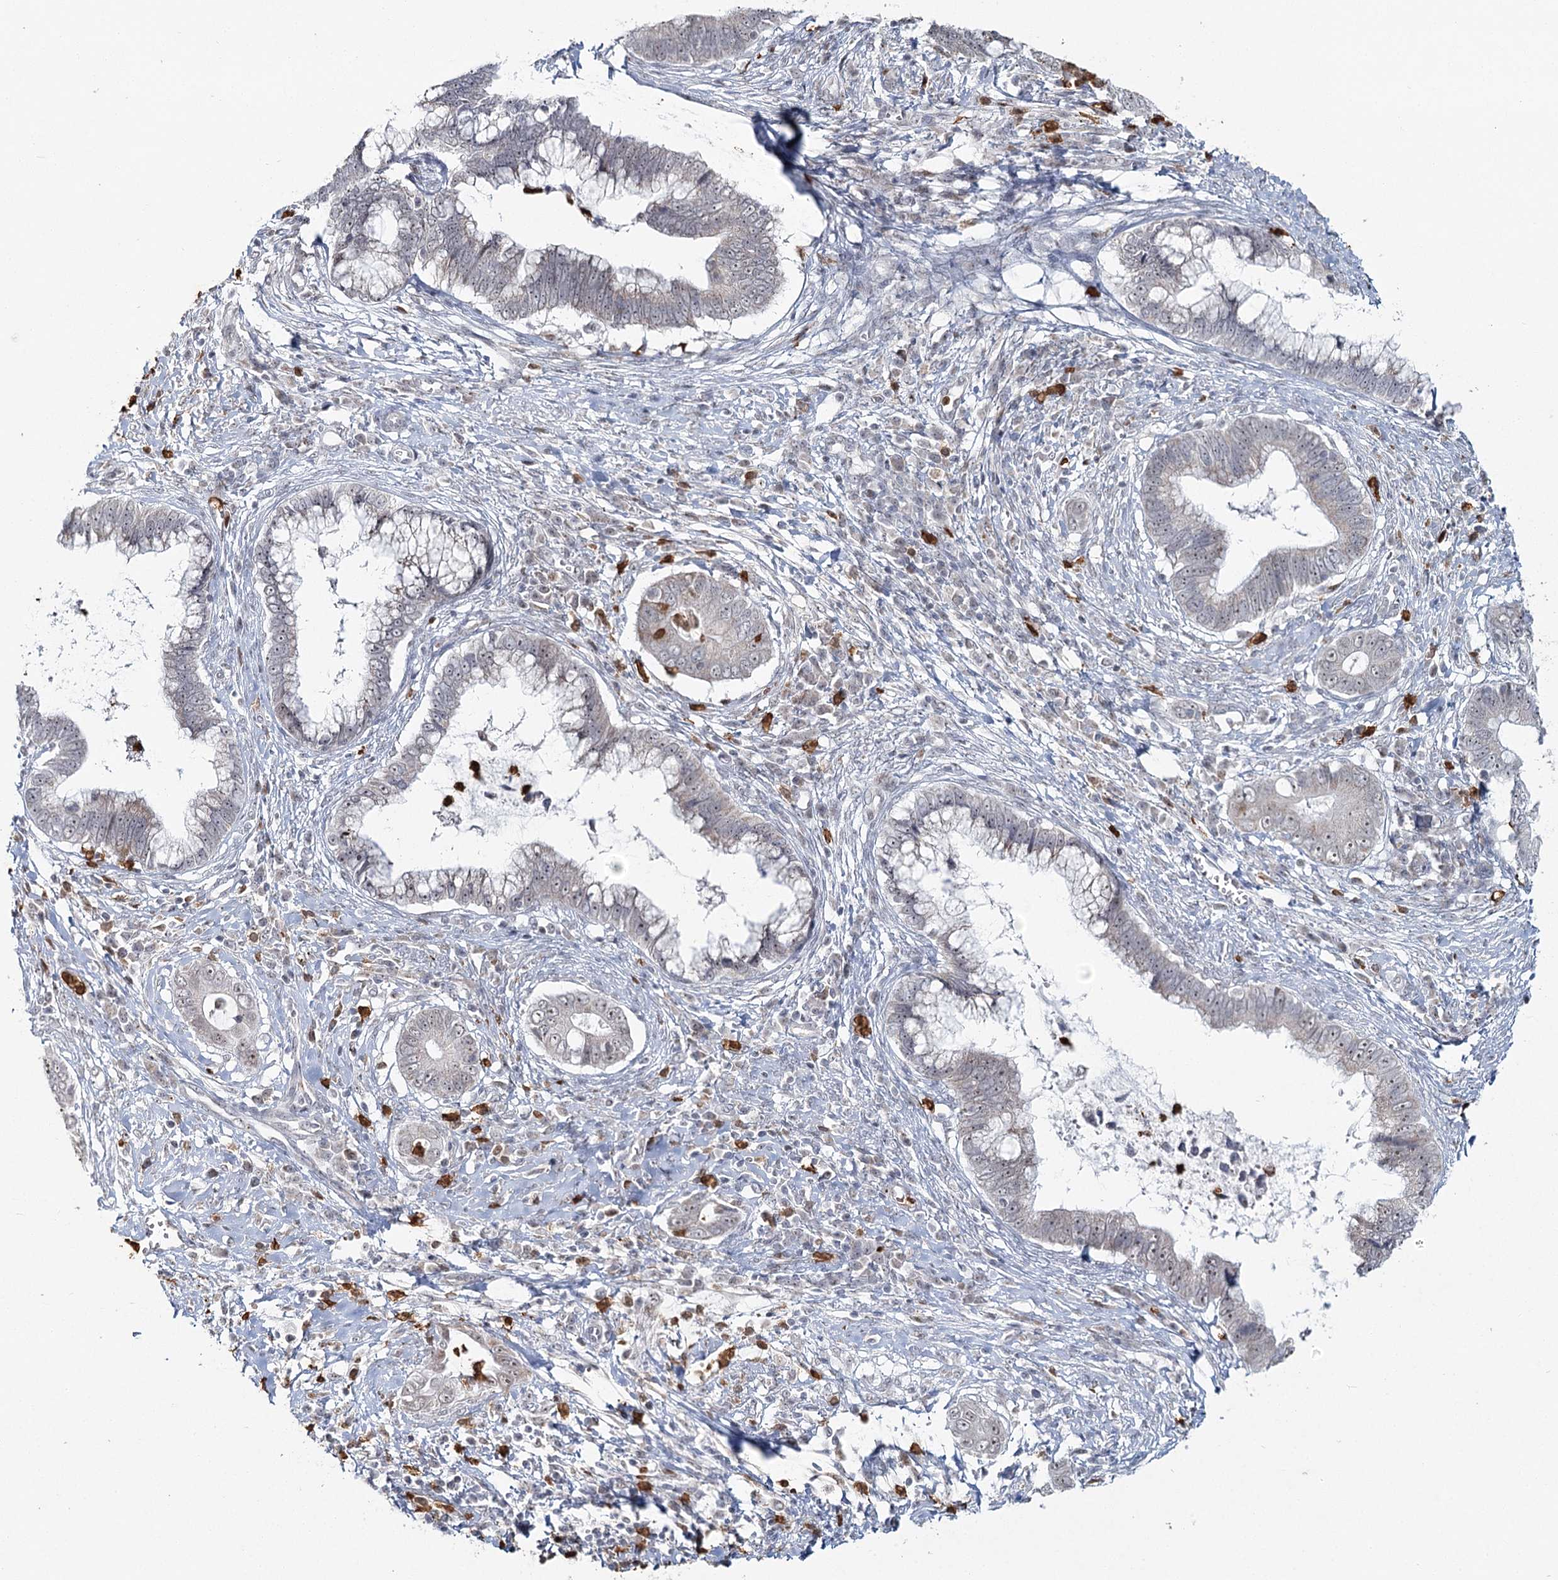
{"staining": {"intensity": "weak", "quantity": "<25%", "location": "nuclear"}, "tissue": "cervical cancer", "cell_type": "Tumor cells", "image_type": "cancer", "snomed": [{"axis": "morphology", "description": "Adenocarcinoma, NOS"}, {"axis": "topography", "description": "Cervix"}], "caption": "An IHC histopathology image of cervical cancer (adenocarcinoma) is shown. There is no staining in tumor cells of cervical cancer (adenocarcinoma).", "gene": "ATAD1", "patient": {"sex": "female", "age": 44}}